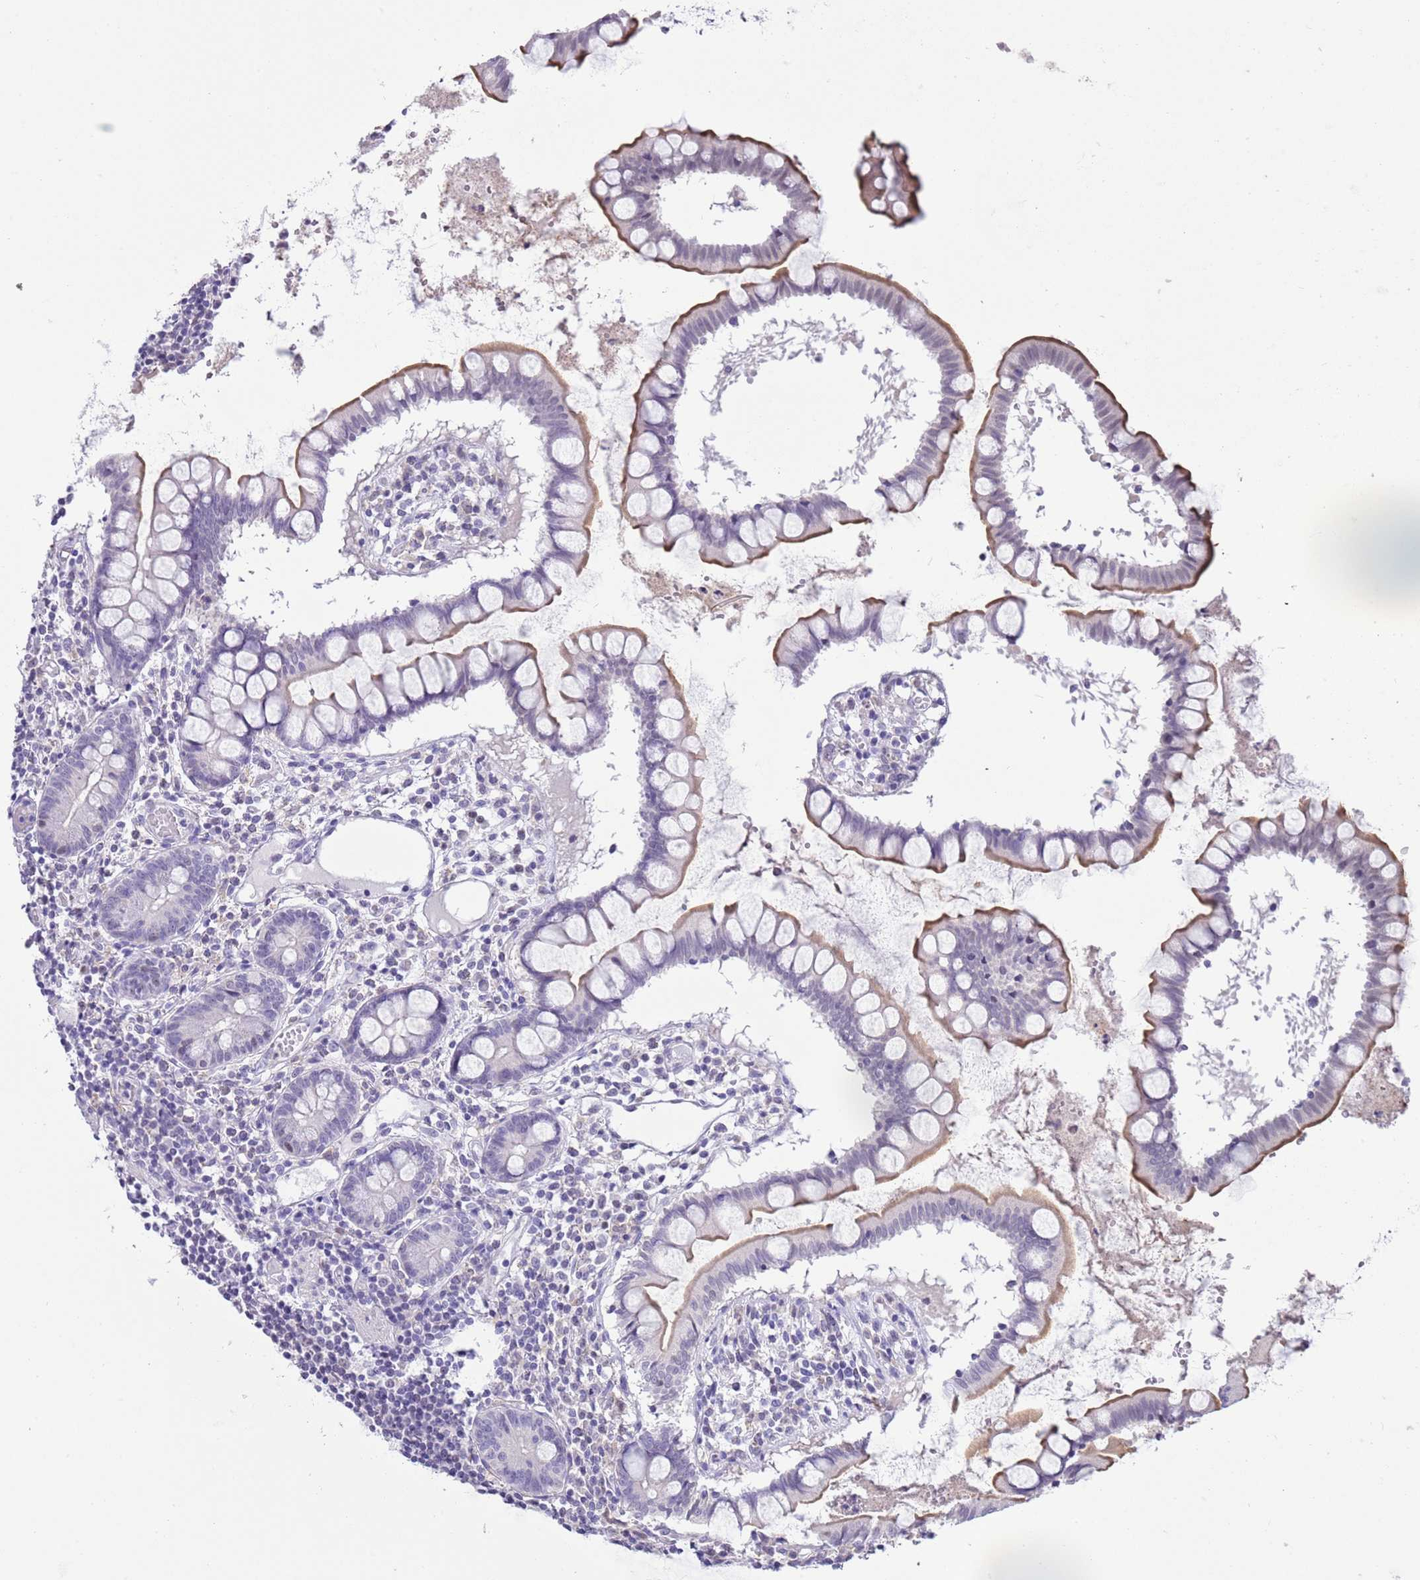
{"staining": {"intensity": "moderate", "quantity": "<25%", "location": "cytoplasmic/membranous"}, "tissue": "colon", "cell_type": "Glandular cells", "image_type": "normal", "snomed": [{"axis": "morphology", "description": "Normal tissue, NOS"}, {"axis": "morphology", "description": "Adenocarcinoma, NOS"}, {"axis": "topography", "description": "Colon"}], "caption": "Colon stained with a brown dye shows moderate cytoplasmic/membranous positive expression in about <25% of glandular cells.", "gene": "PPP1R17", "patient": {"sex": "female", "age": 55}}